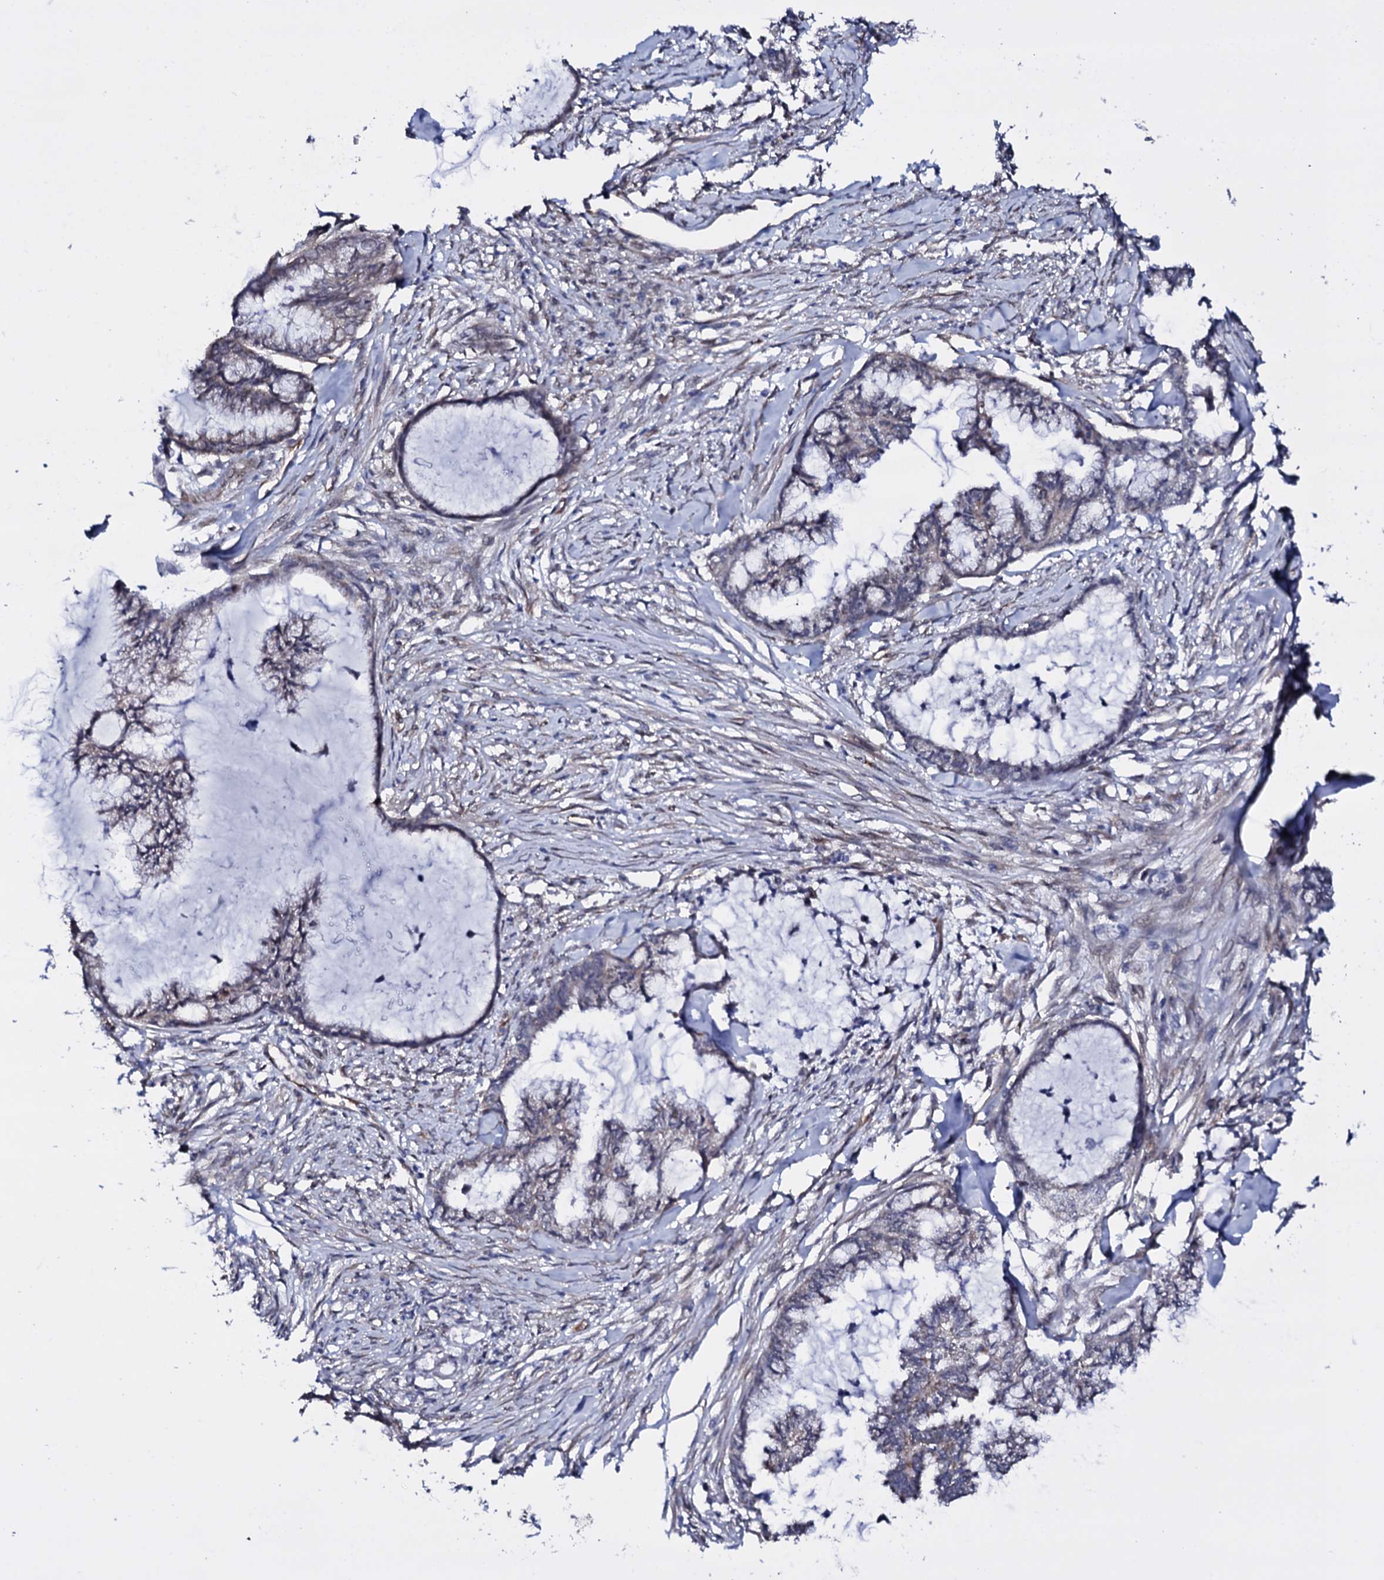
{"staining": {"intensity": "negative", "quantity": "none", "location": "none"}, "tissue": "endometrial cancer", "cell_type": "Tumor cells", "image_type": "cancer", "snomed": [{"axis": "morphology", "description": "Adenocarcinoma, NOS"}, {"axis": "topography", "description": "Endometrium"}], "caption": "Immunohistochemistry of endometrial adenocarcinoma exhibits no positivity in tumor cells.", "gene": "GAREM1", "patient": {"sex": "female", "age": 86}}